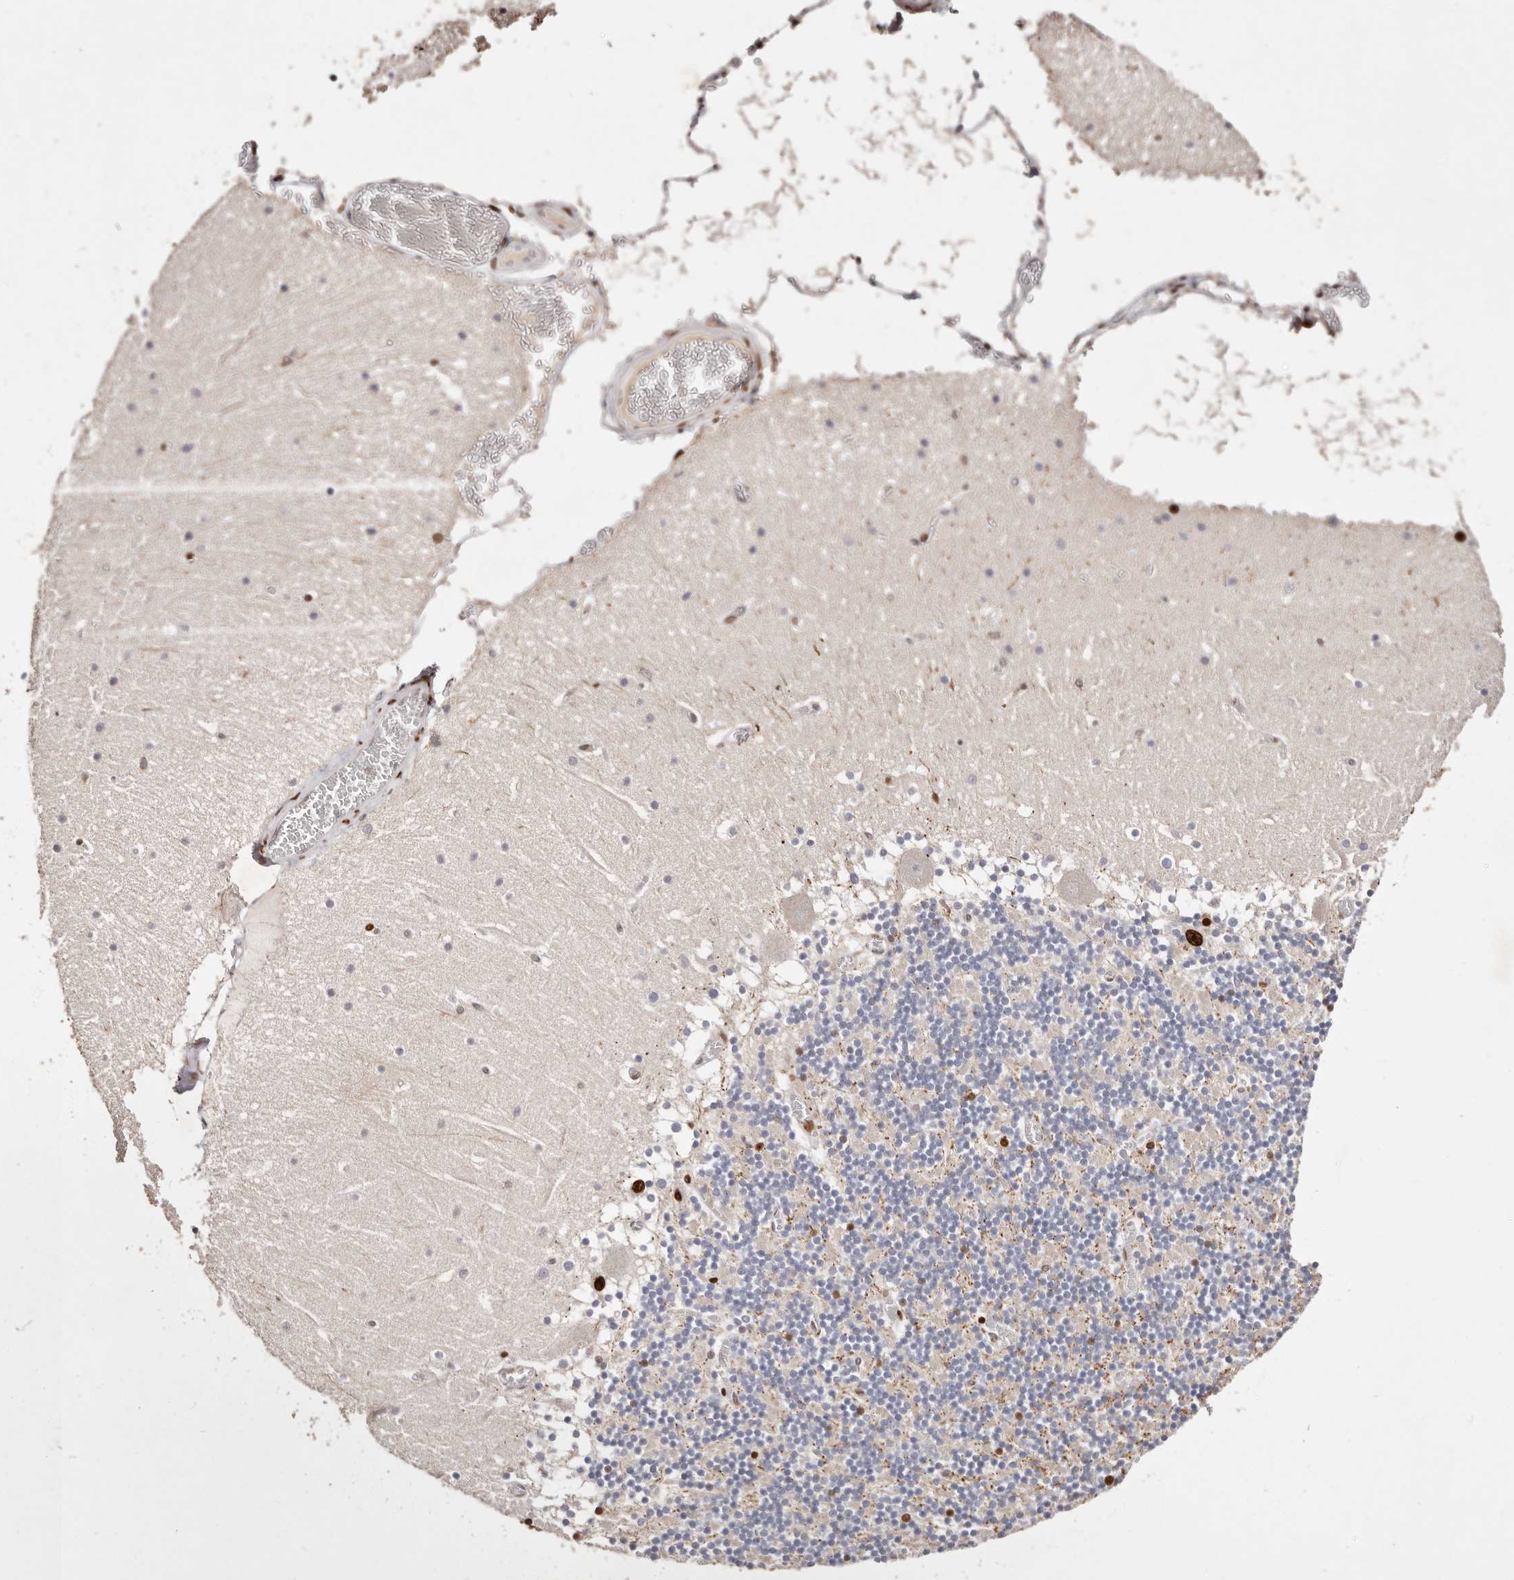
{"staining": {"intensity": "strong", "quantity": "25%-75%", "location": "nuclear"}, "tissue": "cerebellum", "cell_type": "Cells in granular layer", "image_type": "normal", "snomed": [{"axis": "morphology", "description": "Normal tissue, NOS"}, {"axis": "topography", "description": "Cerebellum"}], "caption": "A high-resolution photomicrograph shows IHC staining of normal cerebellum, which displays strong nuclear staining in approximately 25%-75% of cells in granular layer. The staining is performed using DAB (3,3'-diaminobenzidine) brown chromogen to label protein expression. The nuclei are counter-stained blue using hematoxylin.", "gene": "IQGAP3", "patient": {"sex": "female", "age": 28}}